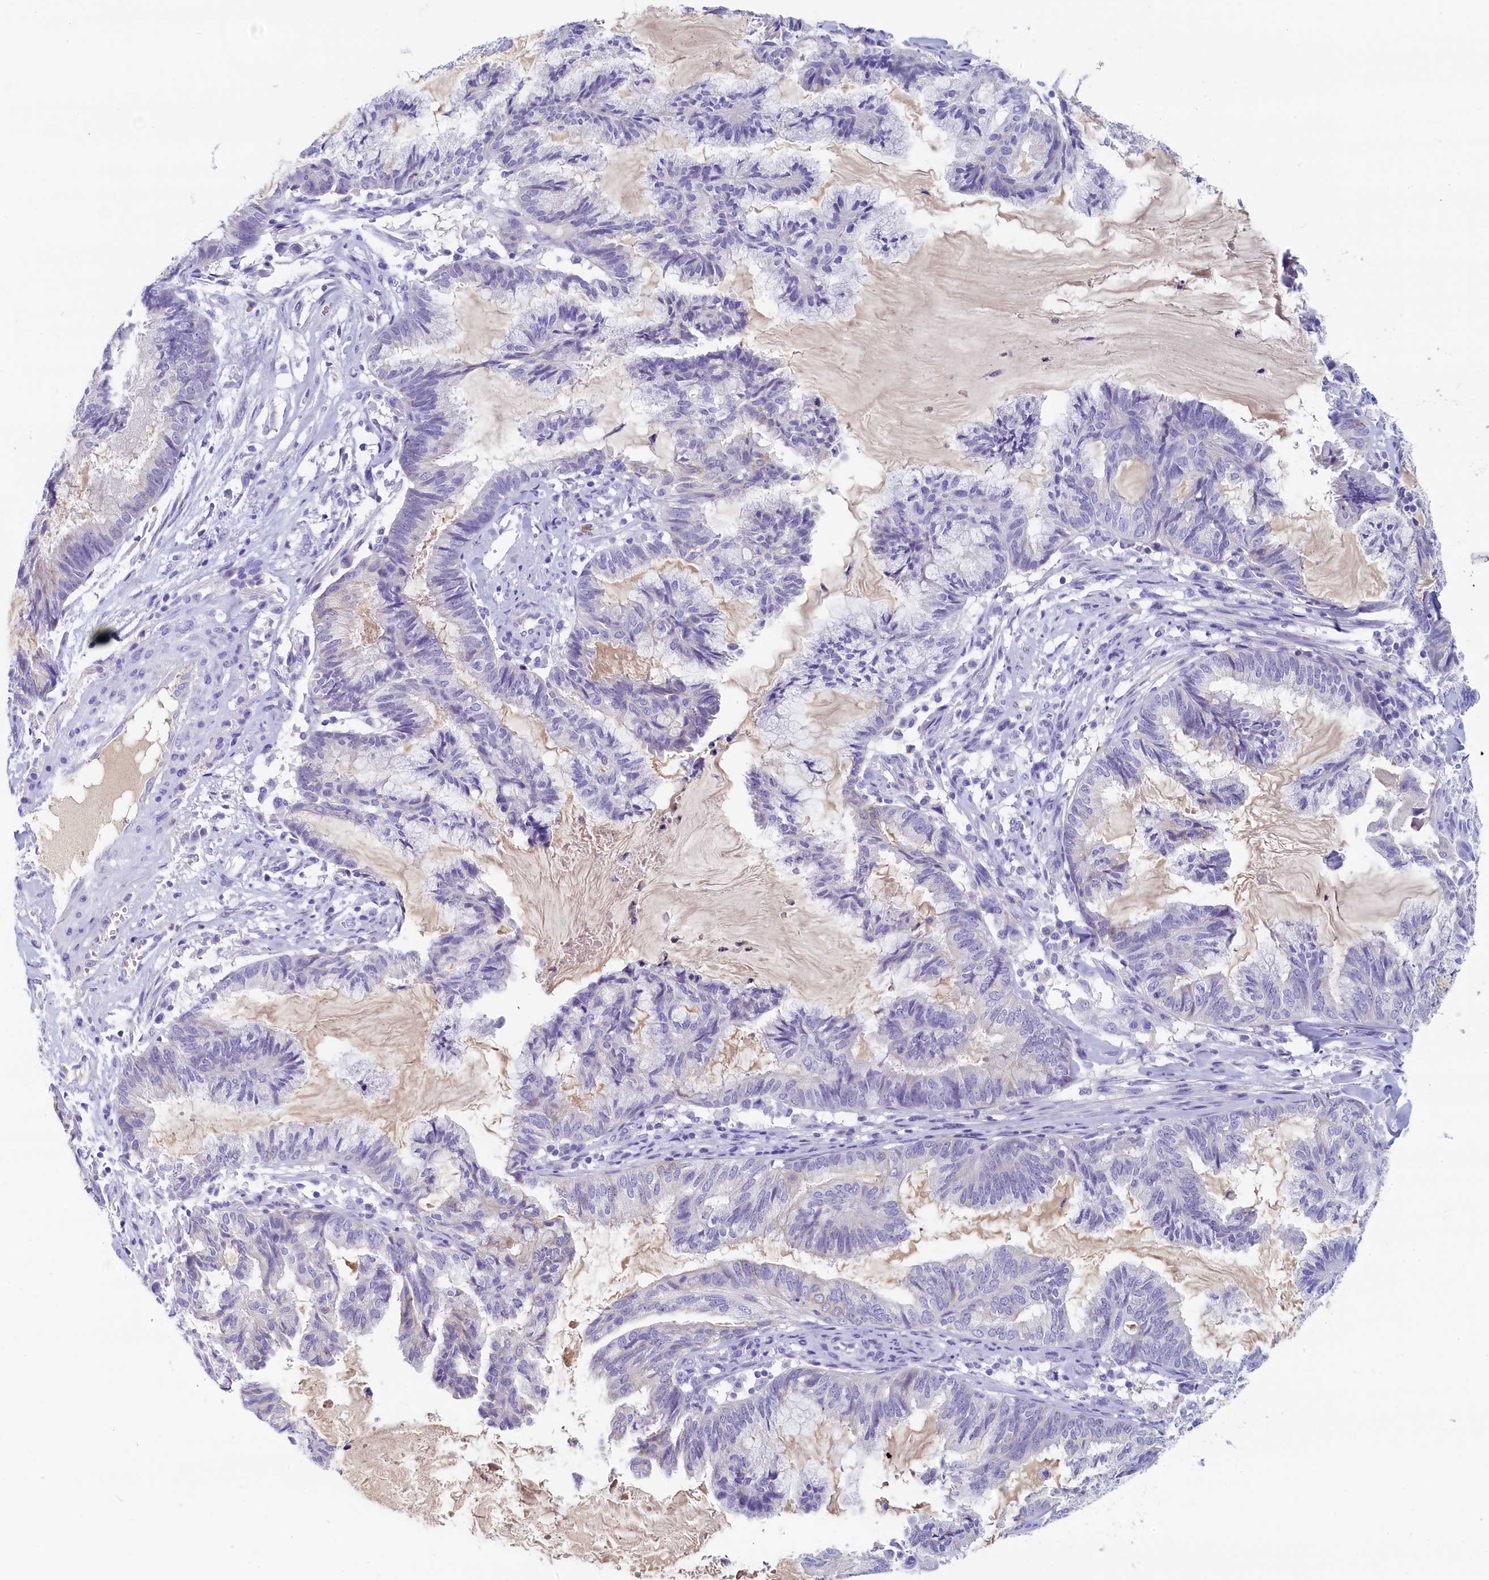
{"staining": {"intensity": "negative", "quantity": "none", "location": "none"}, "tissue": "endometrial cancer", "cell_type": "Tumor cells", "image_type": "cancer", "snomed": [{"axis": "morphology", "description": "Adenocarcinoma, NOS"}, {"axis": "topography", "description": "Endometrium"}], "caption": "This is a photomicrograph of IHC staining of endometrial adenocarcinoma, which shows no expression in tumor cells.", "gene": "GUCA1C", "patient": {"sex": "female", "age": 86}}